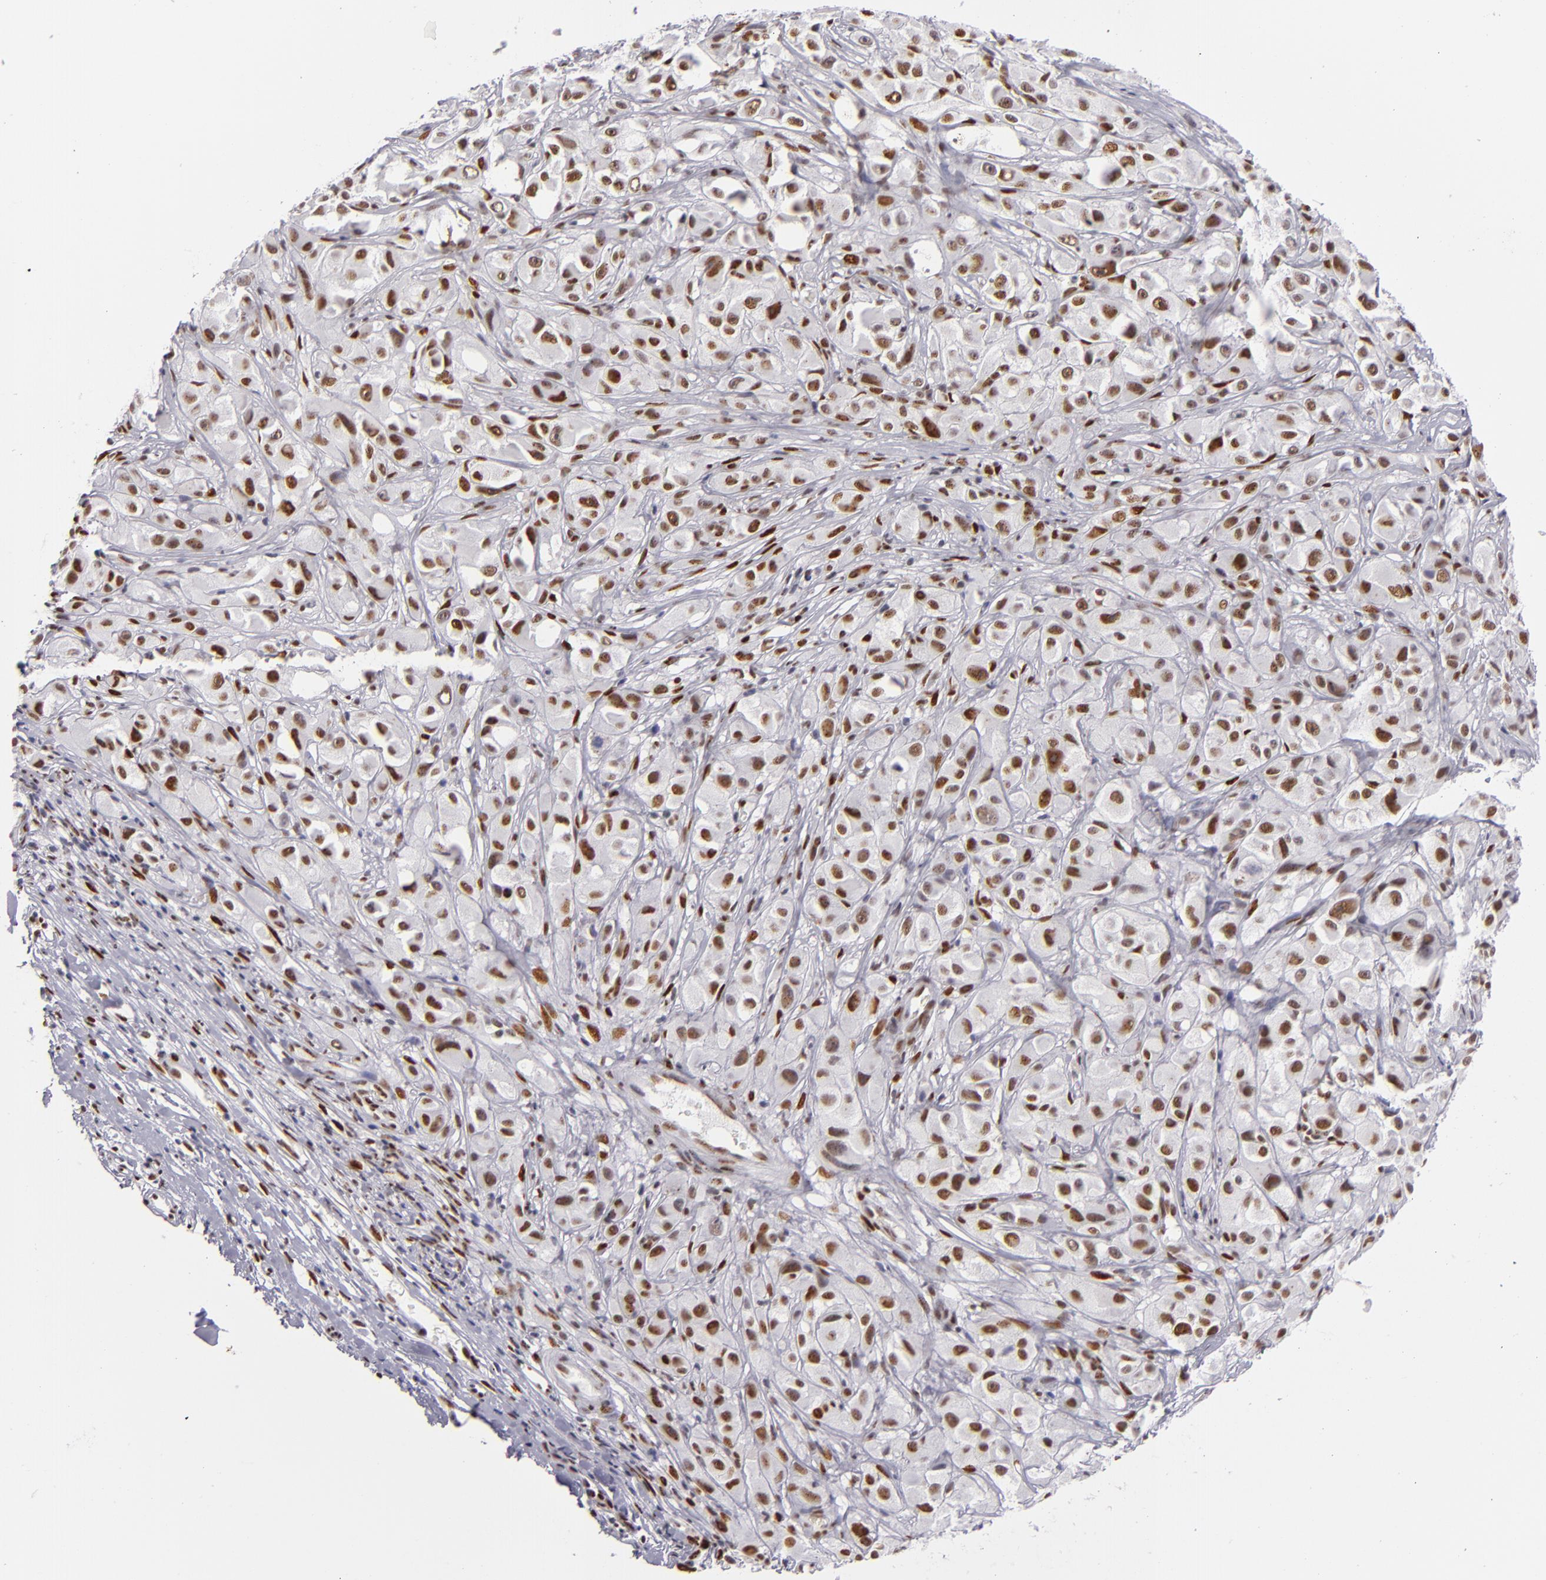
{"staining": {"intensity": "strong", "quantity": ">75%", "location": "nuclear"}, "tissue": "melanoma", "cell_type": "Tumor cells", "image_type": "cancer", "snomed": [{"axis": "morphology", "description": "Malignant melanoma, NOS"}, {"axis": "topography", "description": "Skin"}], "caption": "Malignant melanoma stained with DAB (3,3'-diaminobenzidine) immunohistochemistry exhibits high levels of strong nuclear staining in approximately >75% of tumor cells.", "gene": "TOP3A", "patient": {"sex": "male", "age": 56}}